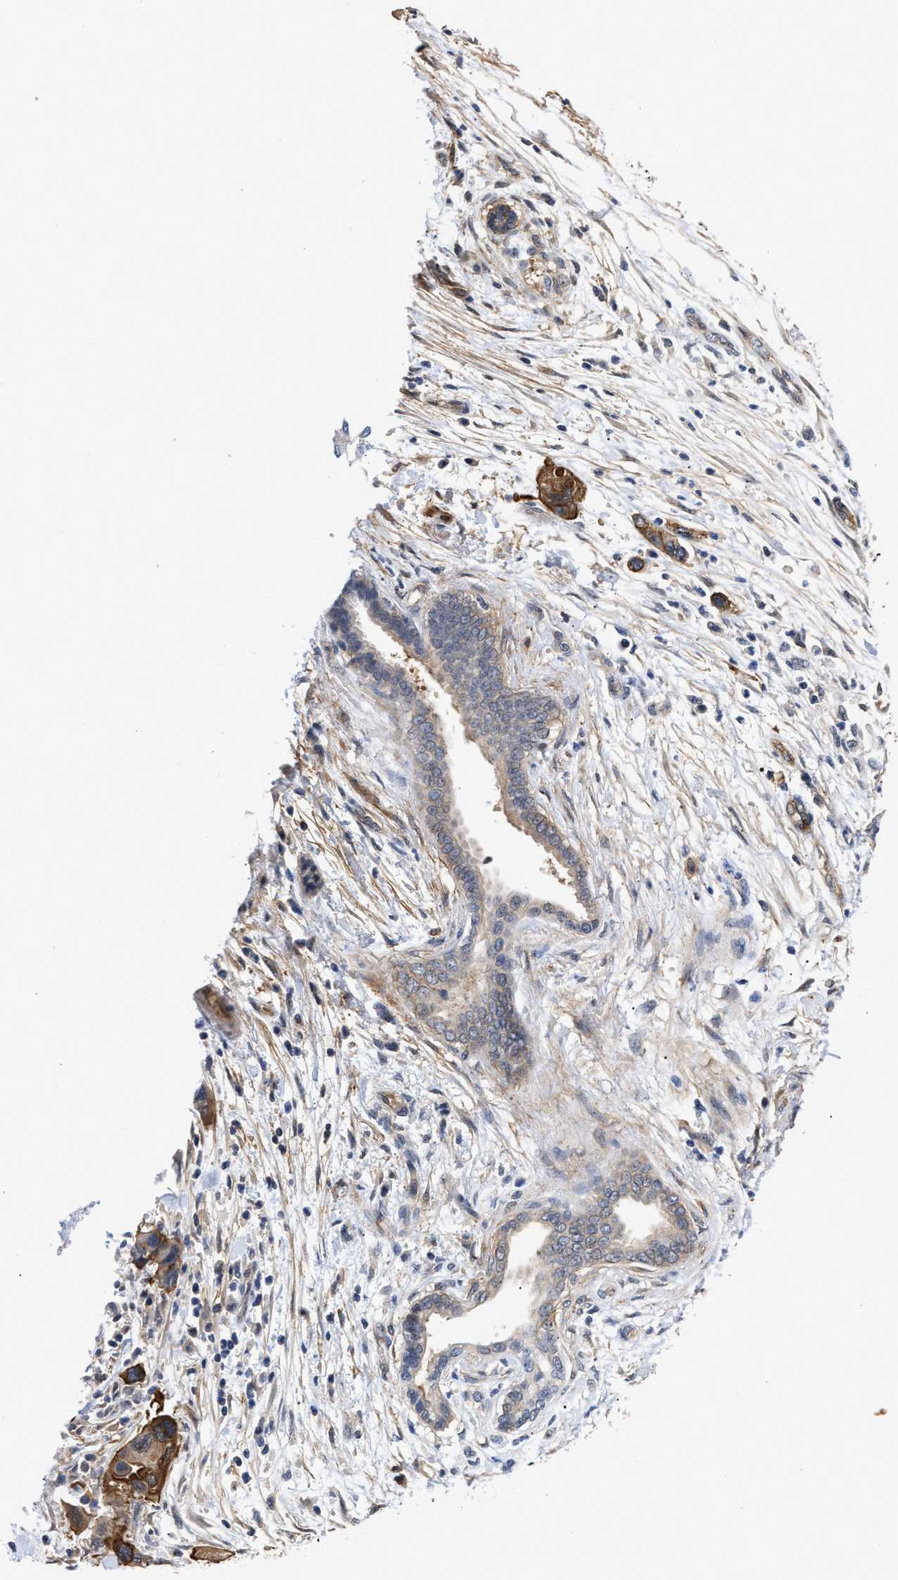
{"staining": {"intensity": "moderate", "quantity": ">75%", "location": "cytoplasmic/membranous"}, "tissue": "pancreatic cancer", "cell_type": "Tumor cells", "image_type": "cancer", "snomed": [{"axis": "morphology", "description": "Normal tissue, NOS"}, {"axis": "morphology", "description": "Adenocarcinoma, NOS"}, {"axis": "topography", "description": "Pancreas"}], "caption": "Immunohistochemistry (IHC) photomicrograph of human pancreatic cancer (adenocarcinoma) stained for a protein (brown), which reveals medium levels of moderate cytoplasmic/membranous positivity in about >75% of tumor cells.", "gene": "AHNAK2", "patient": {"sex": "female", "age": 71}}